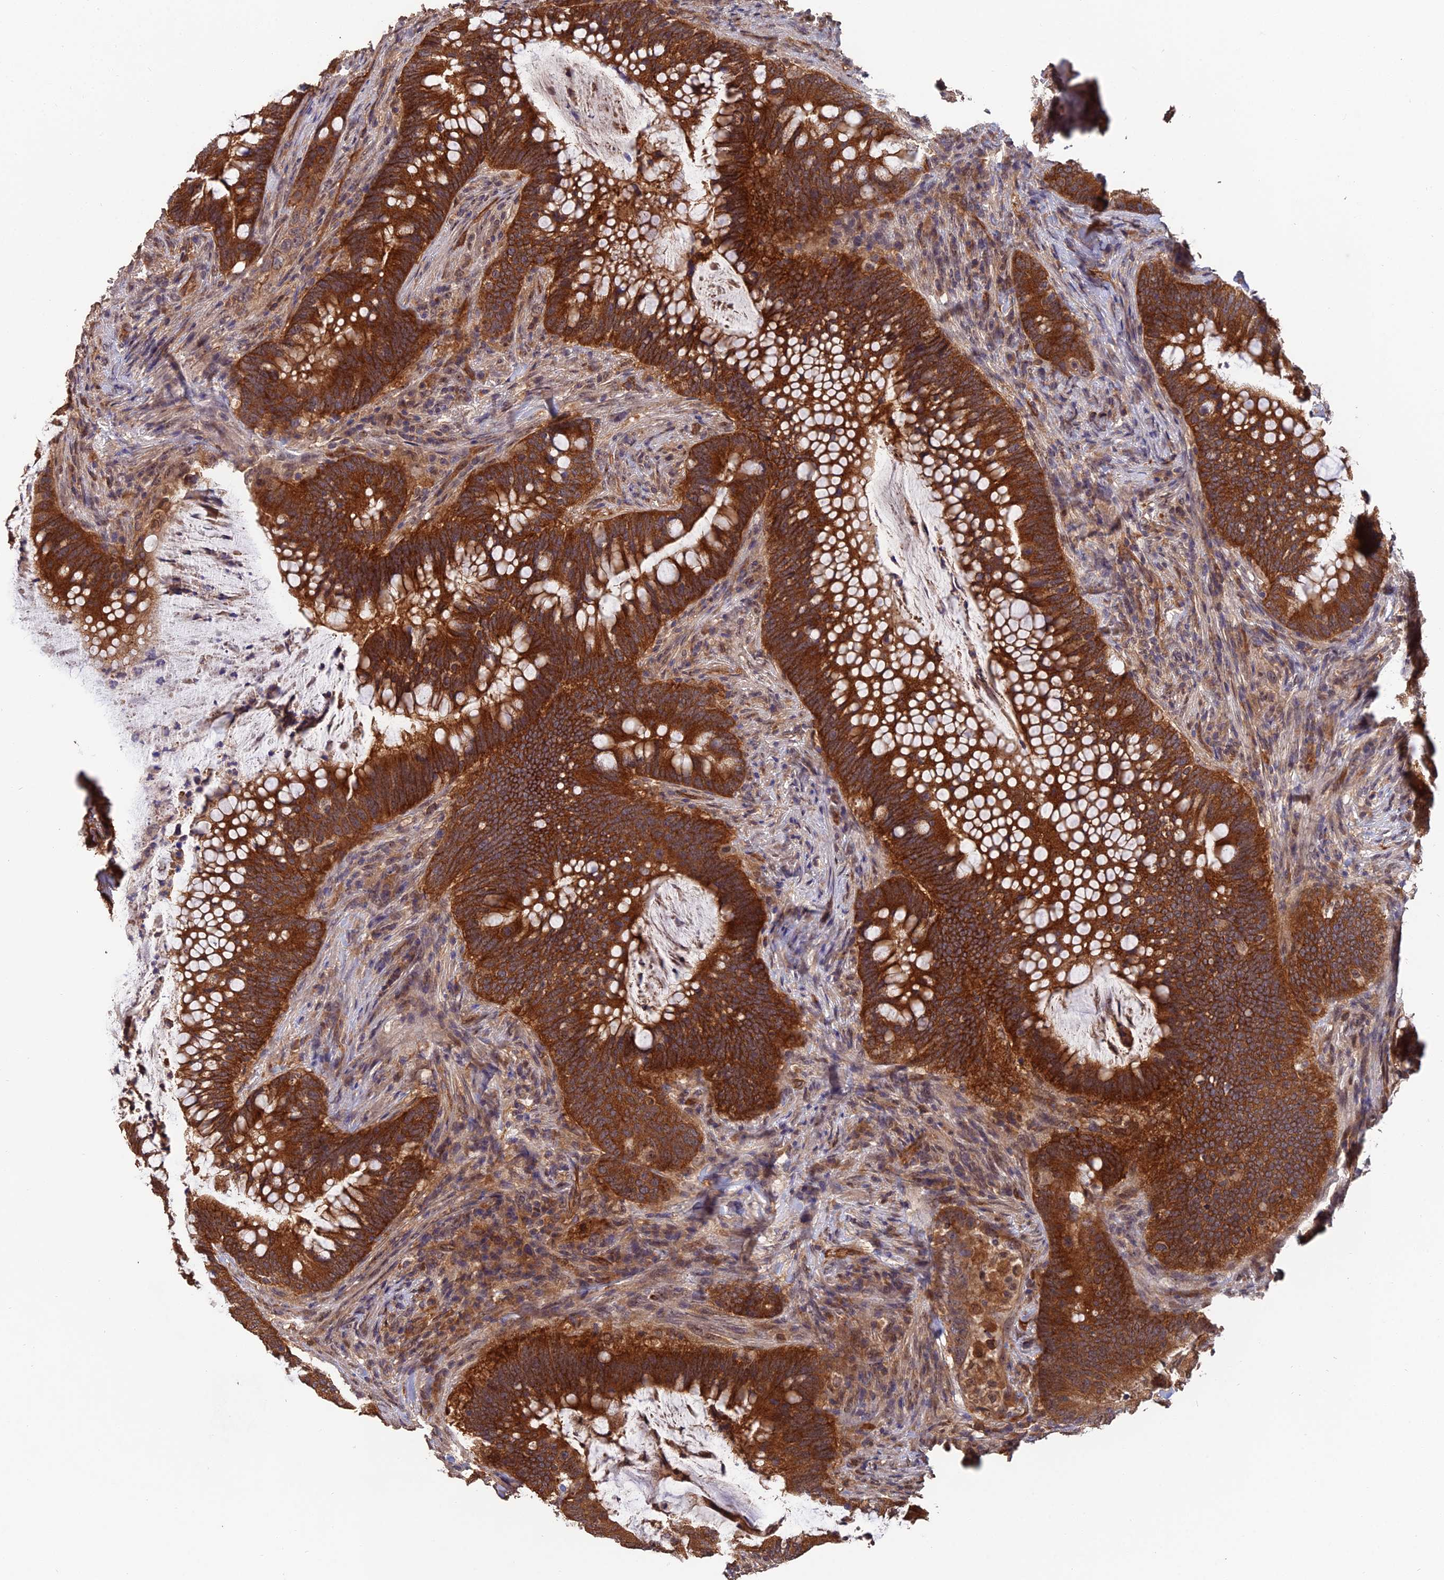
{"staining": {"intensity": "strong", "quantity": ">75%", "location": "cytoplasmic/membranous"}, "tissue": "colorectal cancer", "cell_type": "Tumor cells", "image_type": "cancer", "snomed": [{"axis": "morphology", "description": "Adenocarcinoma, NOS"}, {"axis": "topography", "description": "Colon"}], "caption": "Immunohistochemical staining of human colorectal cancer (adenocarcinoma) reveals high levels of strong cytoplasmic/membranous protein expression in approximately >75% of tumor cells.", "gene": "RALGAPA2", "patient": {"sex": "female", "age": 66}}